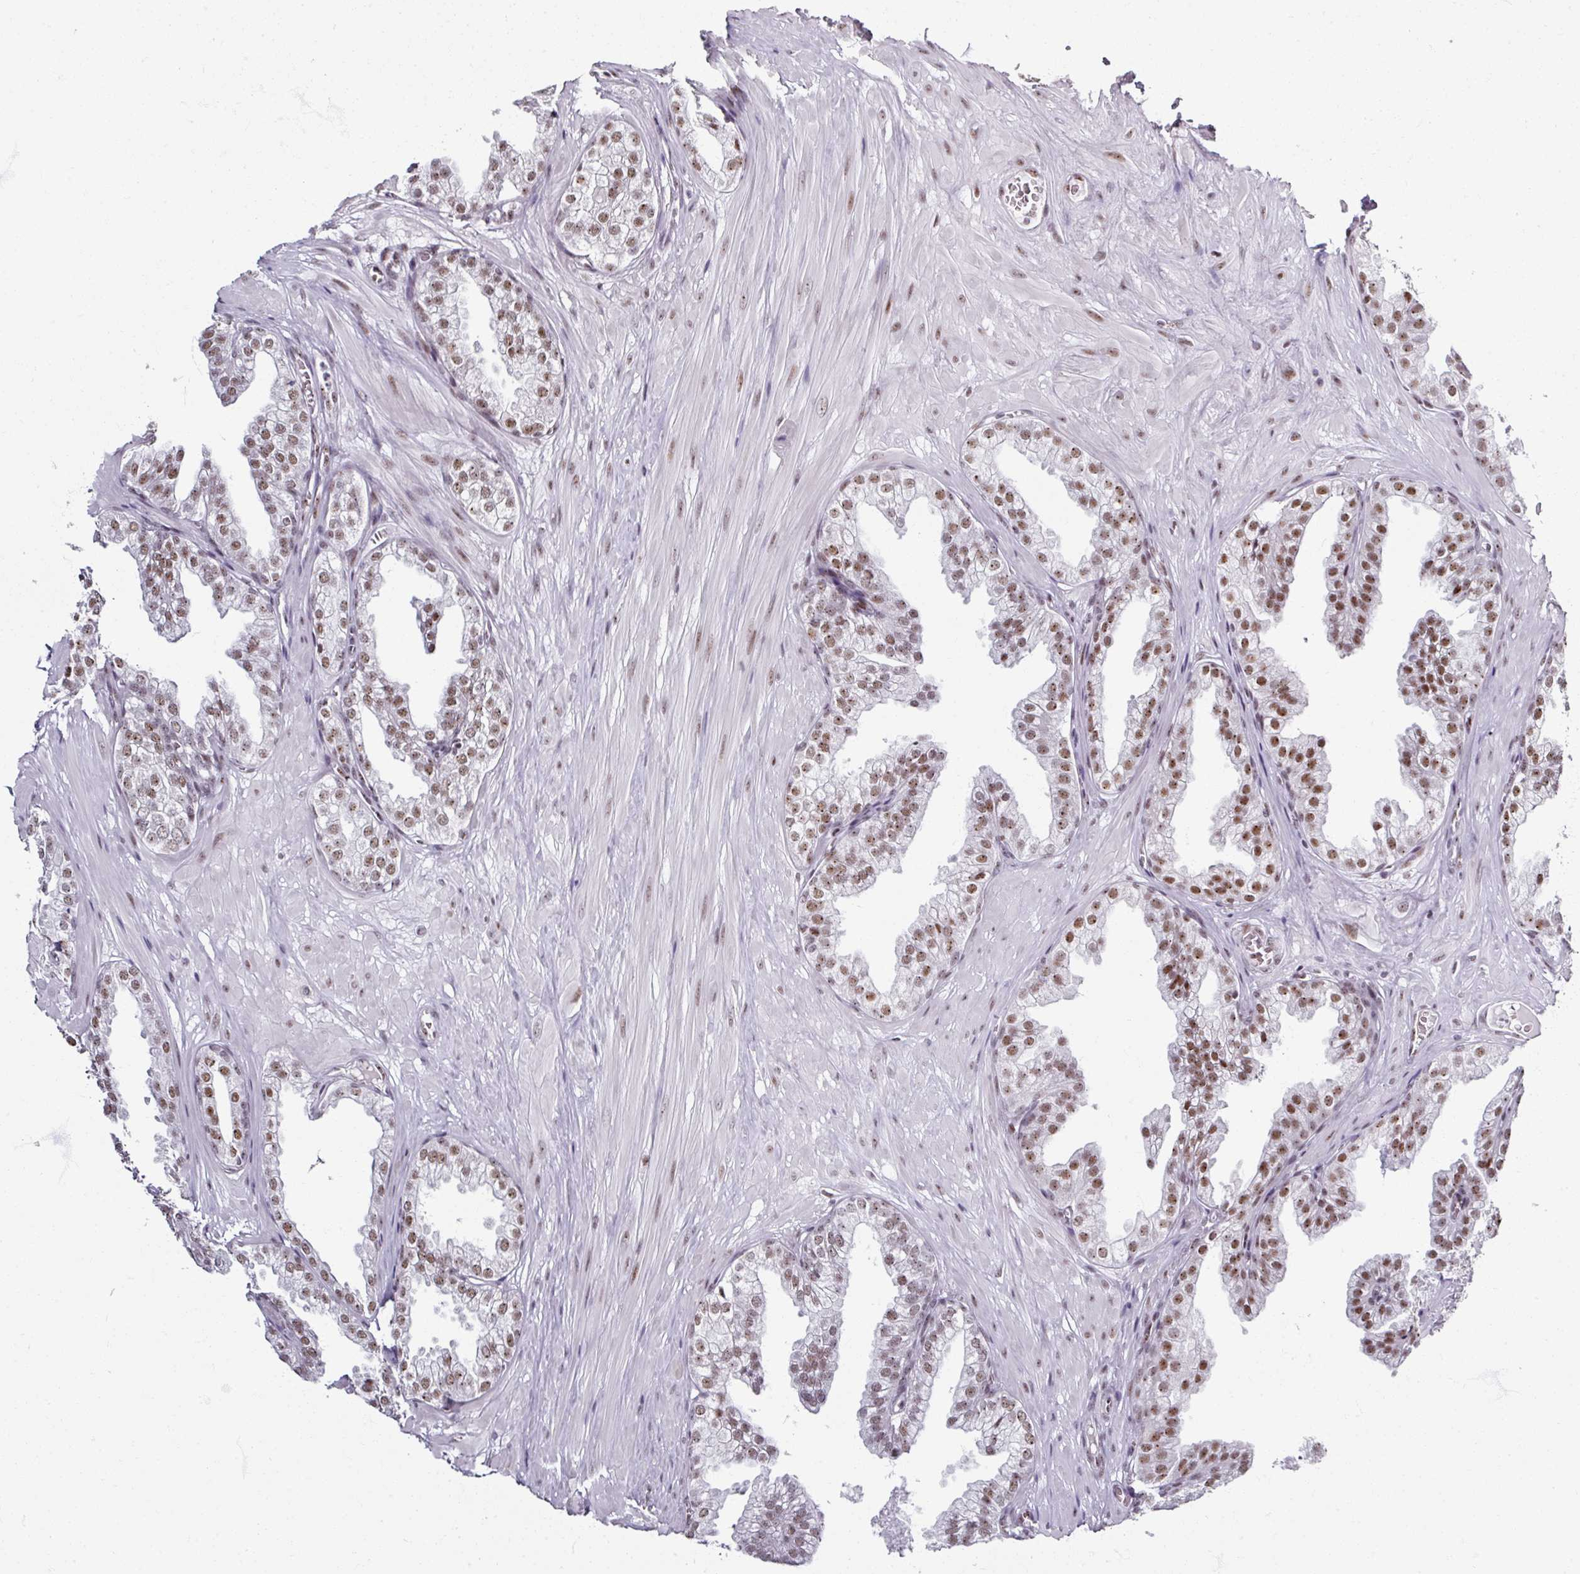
{"staining": {"intensity": "moderate", "quantity": ">75%", "location": "nuclear"}, "tissue": "prostate", "cell_type": "Glandular cells", "image_type": "normal", "snomed": [{"axis": "morphology", "description": "Normal tissue, NOS"}, {"axis": "topography", "description": "Prostate"}, {"axis": "topography", "description": "Peripheral nerve tissue"}], "caption": "Immunohistochemical staining of unremarkable human prostate displays >75% levels of moderate nuclear protein positivity in about >75% of glandular cells.", "gene": "ADAR", "patient": {"sex": "male", "age": 55}}